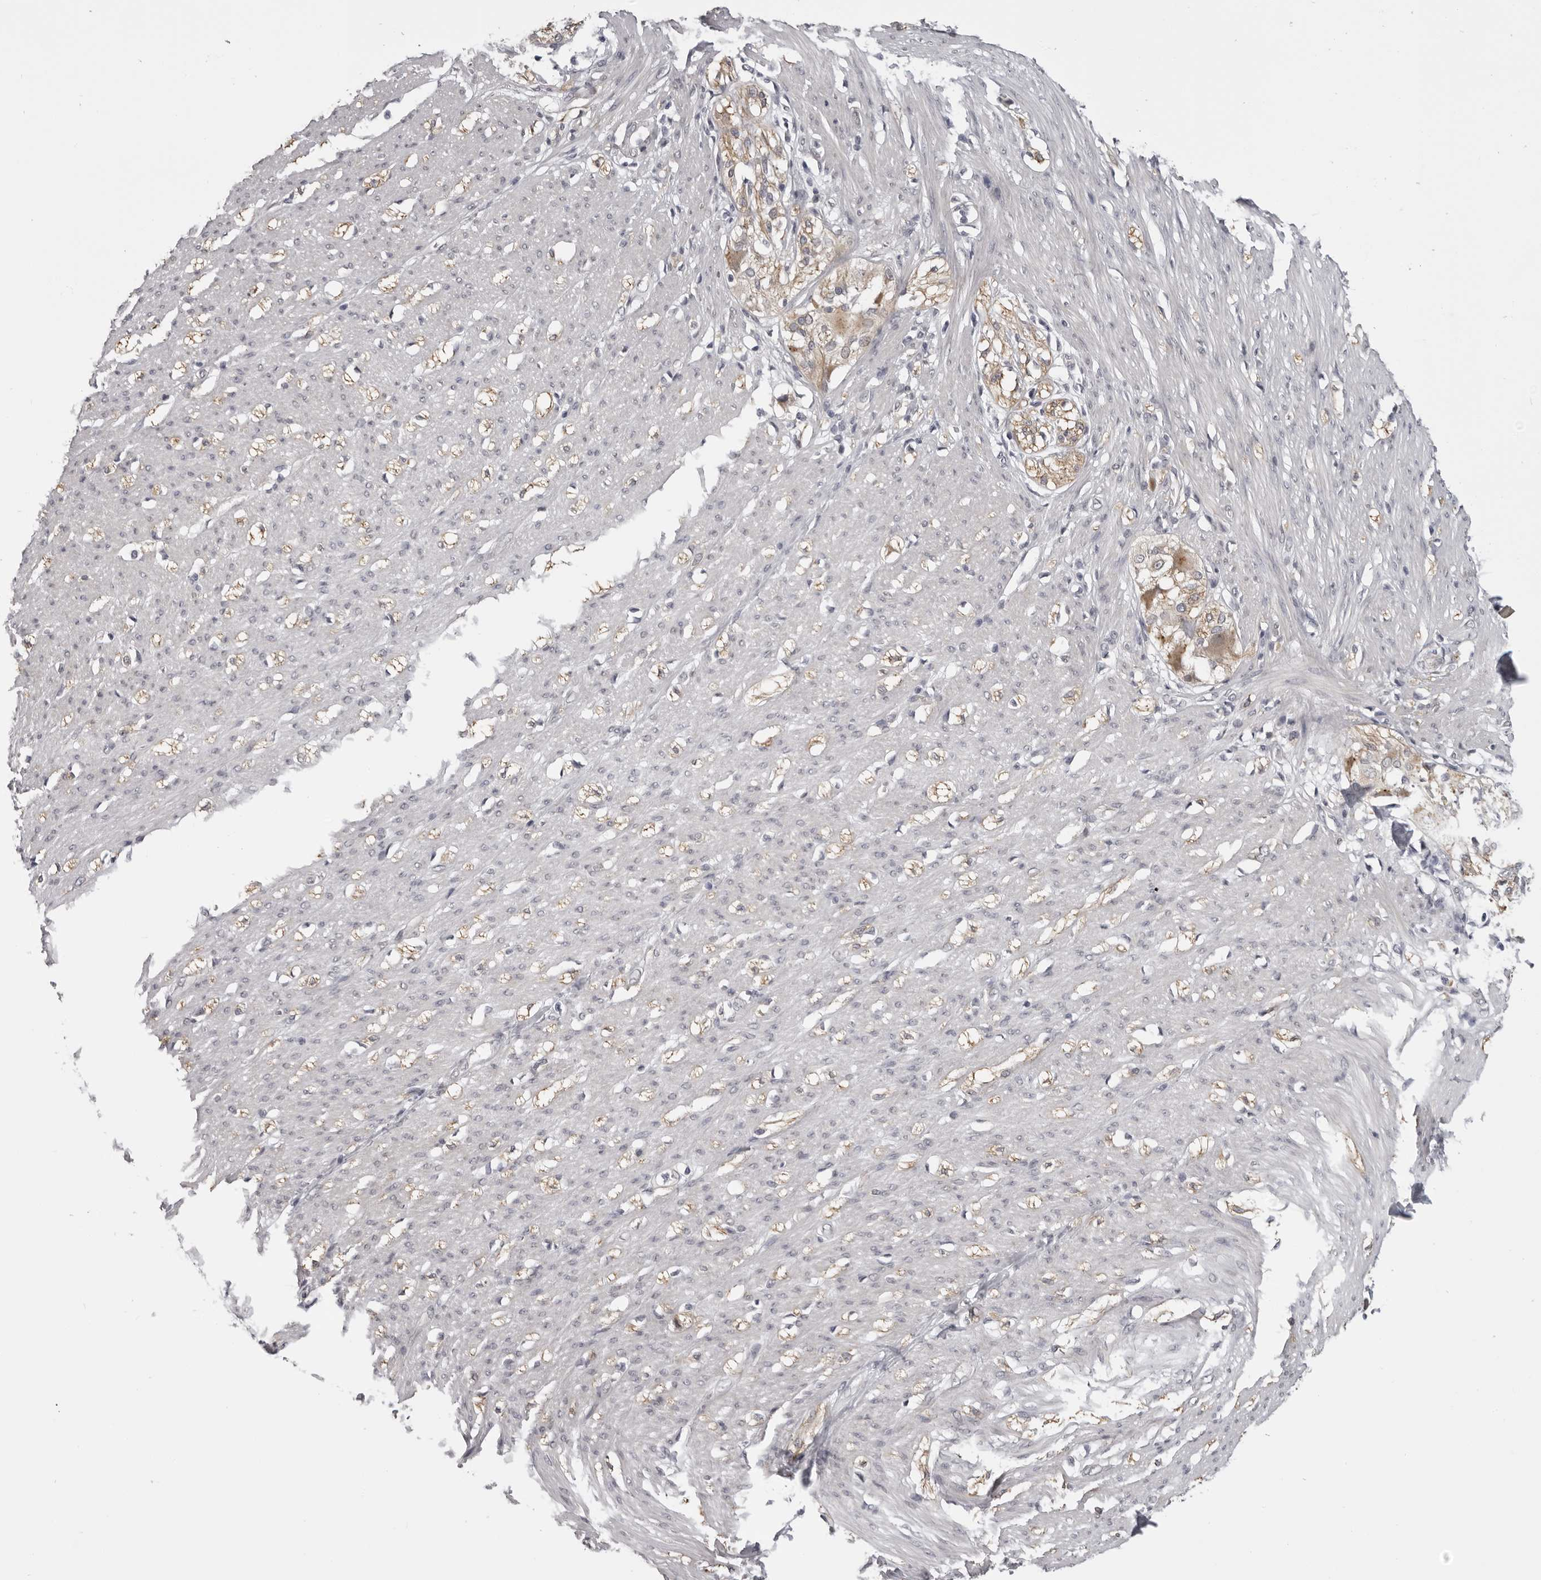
{"staining": {"intensity": "weak", "quantity": "<25%", "location": "cytoplasmic/membranous"}, "tissue": "smooth muscle", "cell_type": "Smooth muscle cells", "image_type": "normal", "snomed": [{"axis": "morphology", "description": "Normal tissue, NOS"}, {"axis": "morphology", "description": "Adenocarcinoma, NOS"}, {"axis": "topography", "description": "Colon"}, {"axis": "topography", "description": "Peripheral nerve tissue"}], "caption": "There is no significant expression in smooth muscle cells of smooth muscle. (DAB (3,3'-diaminobenzidine) immunohistochemistry (IHC) with hematoxylin counter stain).", "gene": "EPHA10", "patient": {"sex": "male", "age": 14}}